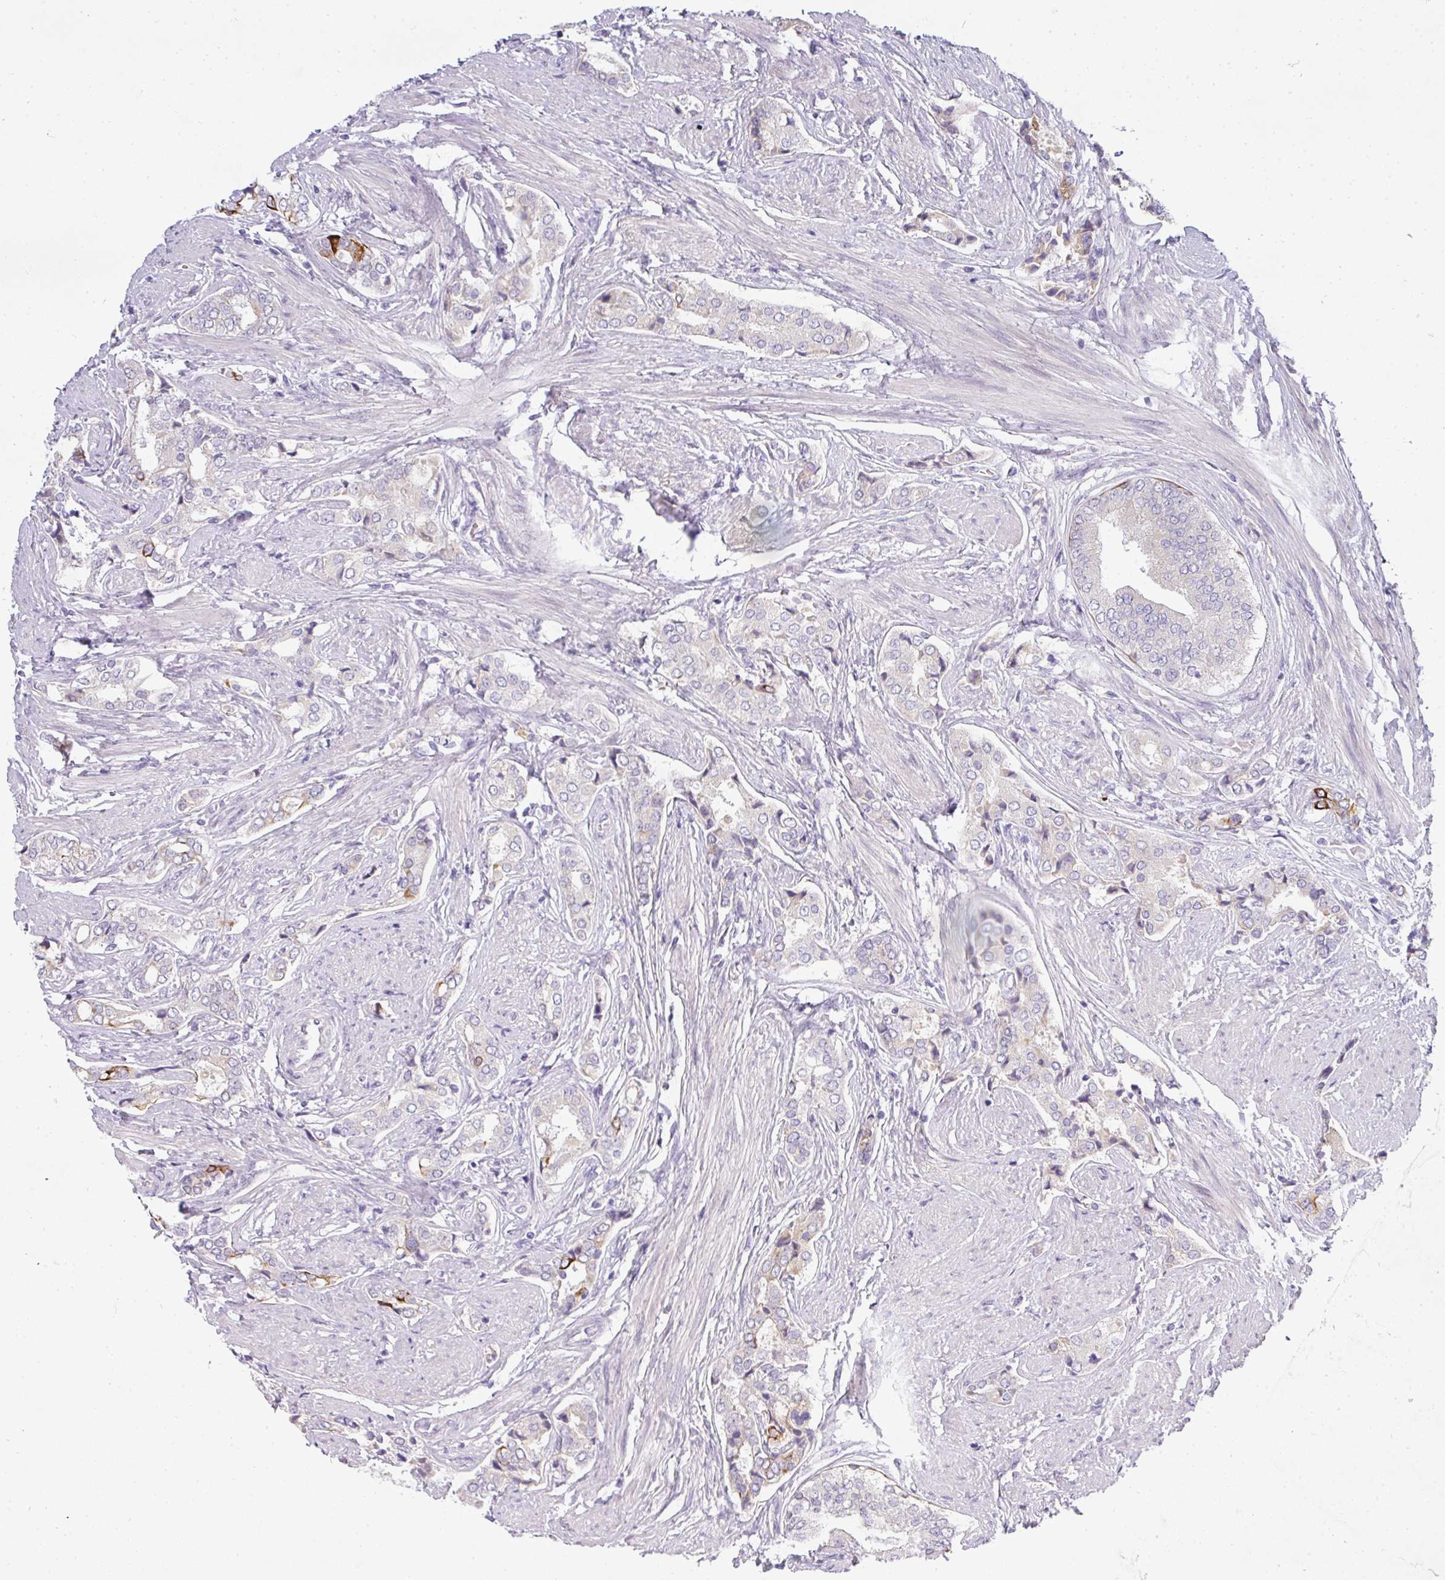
{"staining": {"intensity": "moderate", "quantity": "<25%", "location": "cytoplasmic/membranous"}, "tissue": "prostate cancer", "cell_type": "Tumor cells", "image_type": "cancer", "snomed": [{"axis": "morphology", "description": "Adenocarcinoma, High grade"}, {"axis": "topography", "description": "Prostate"}], "caption": "A high-resolution photomicrograph shows IHC staining of prostate adenocarcinoma (high-grade), which displays moderate cytoplasmic/membranous expression in about <25% of tumor cells.", "gene": "ASXL3", "patient": {"sex": "male", "age": 71}}